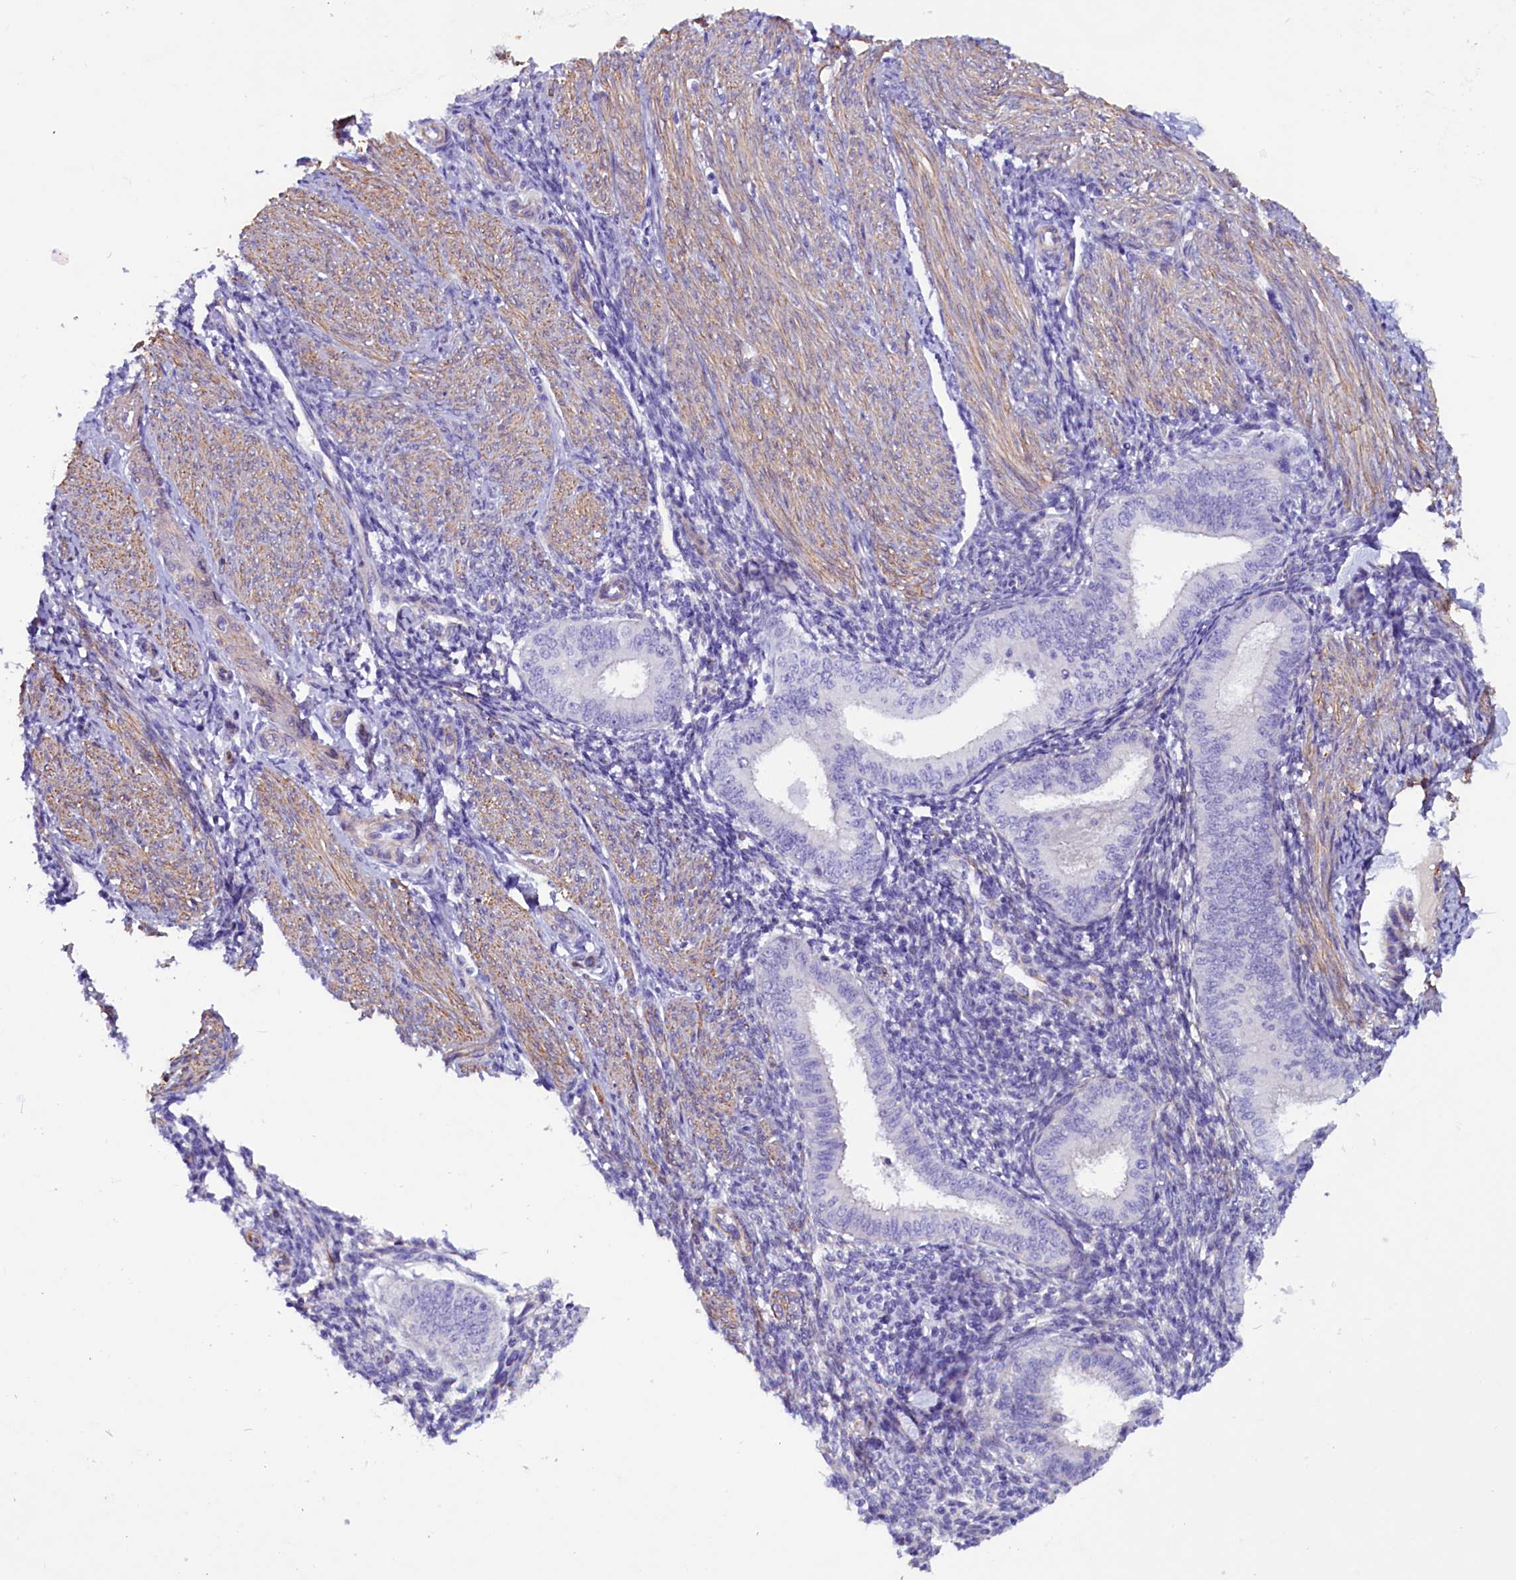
{"staining": {"intensity": "negative", "quantity": "none", "location": "none"}, "tissue": "endometrium", "cell_type": "Cells in endometrial stroma", "image_type": "normal", "snomed": [{"axis": "morphology", "description": "Normal tissue, NOS"}, {"axis": "topography", "description": "Uterus"}, {"axis": "topography", "description": "Endometrium"}], "caption": "The histopathology image displays no significant expression in cells in endometrial stroma of endometrium. The staining was performed using DAB to visualize the protein expression in brown, while the nuclei were stained in blue with hematoxylin (Magnification: 20x).", "gene": "ZNF749", "patient": {"sex": "female", "age": 48}}